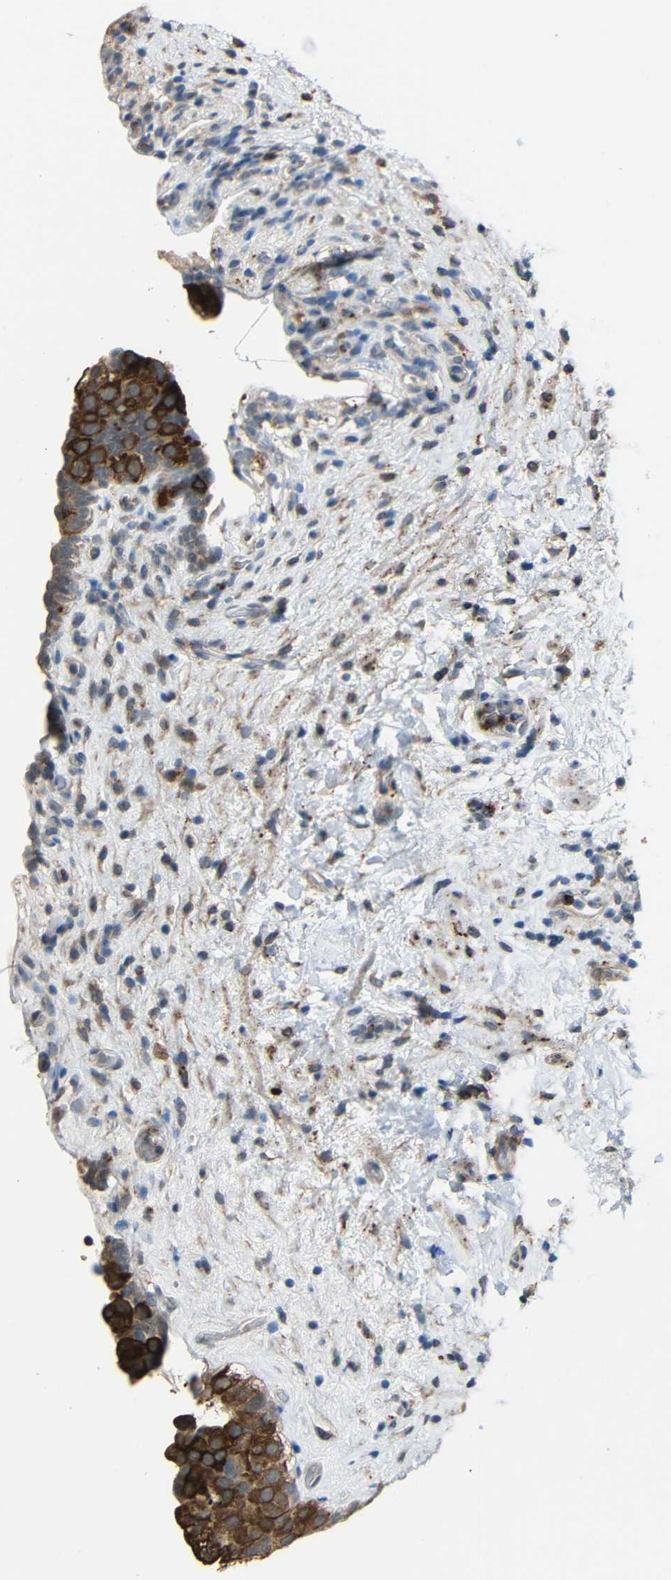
{"staining": {"intensity": "strong", "quantity": ">75%", "location": "cytoplasmic/membranous"}, "tissue": "urinary bladder", "cell_type": "Urothelial cells", "image_type": "normal", "snomed": [{"axis": "morphology", "description": "Normal tissue, NOS"}, {"axis": "topography", "description": "Urinary bladder"}], "caption": "A high amount of strong cytoplasmic/membranous staining is present in approximately >75% of urothelial cells in benign urinary bladder. (Brightfield microscopy of DAB IHC at high magnification).", "gene": "STBD1", "patient": {"sex": "male", "age": 46}}